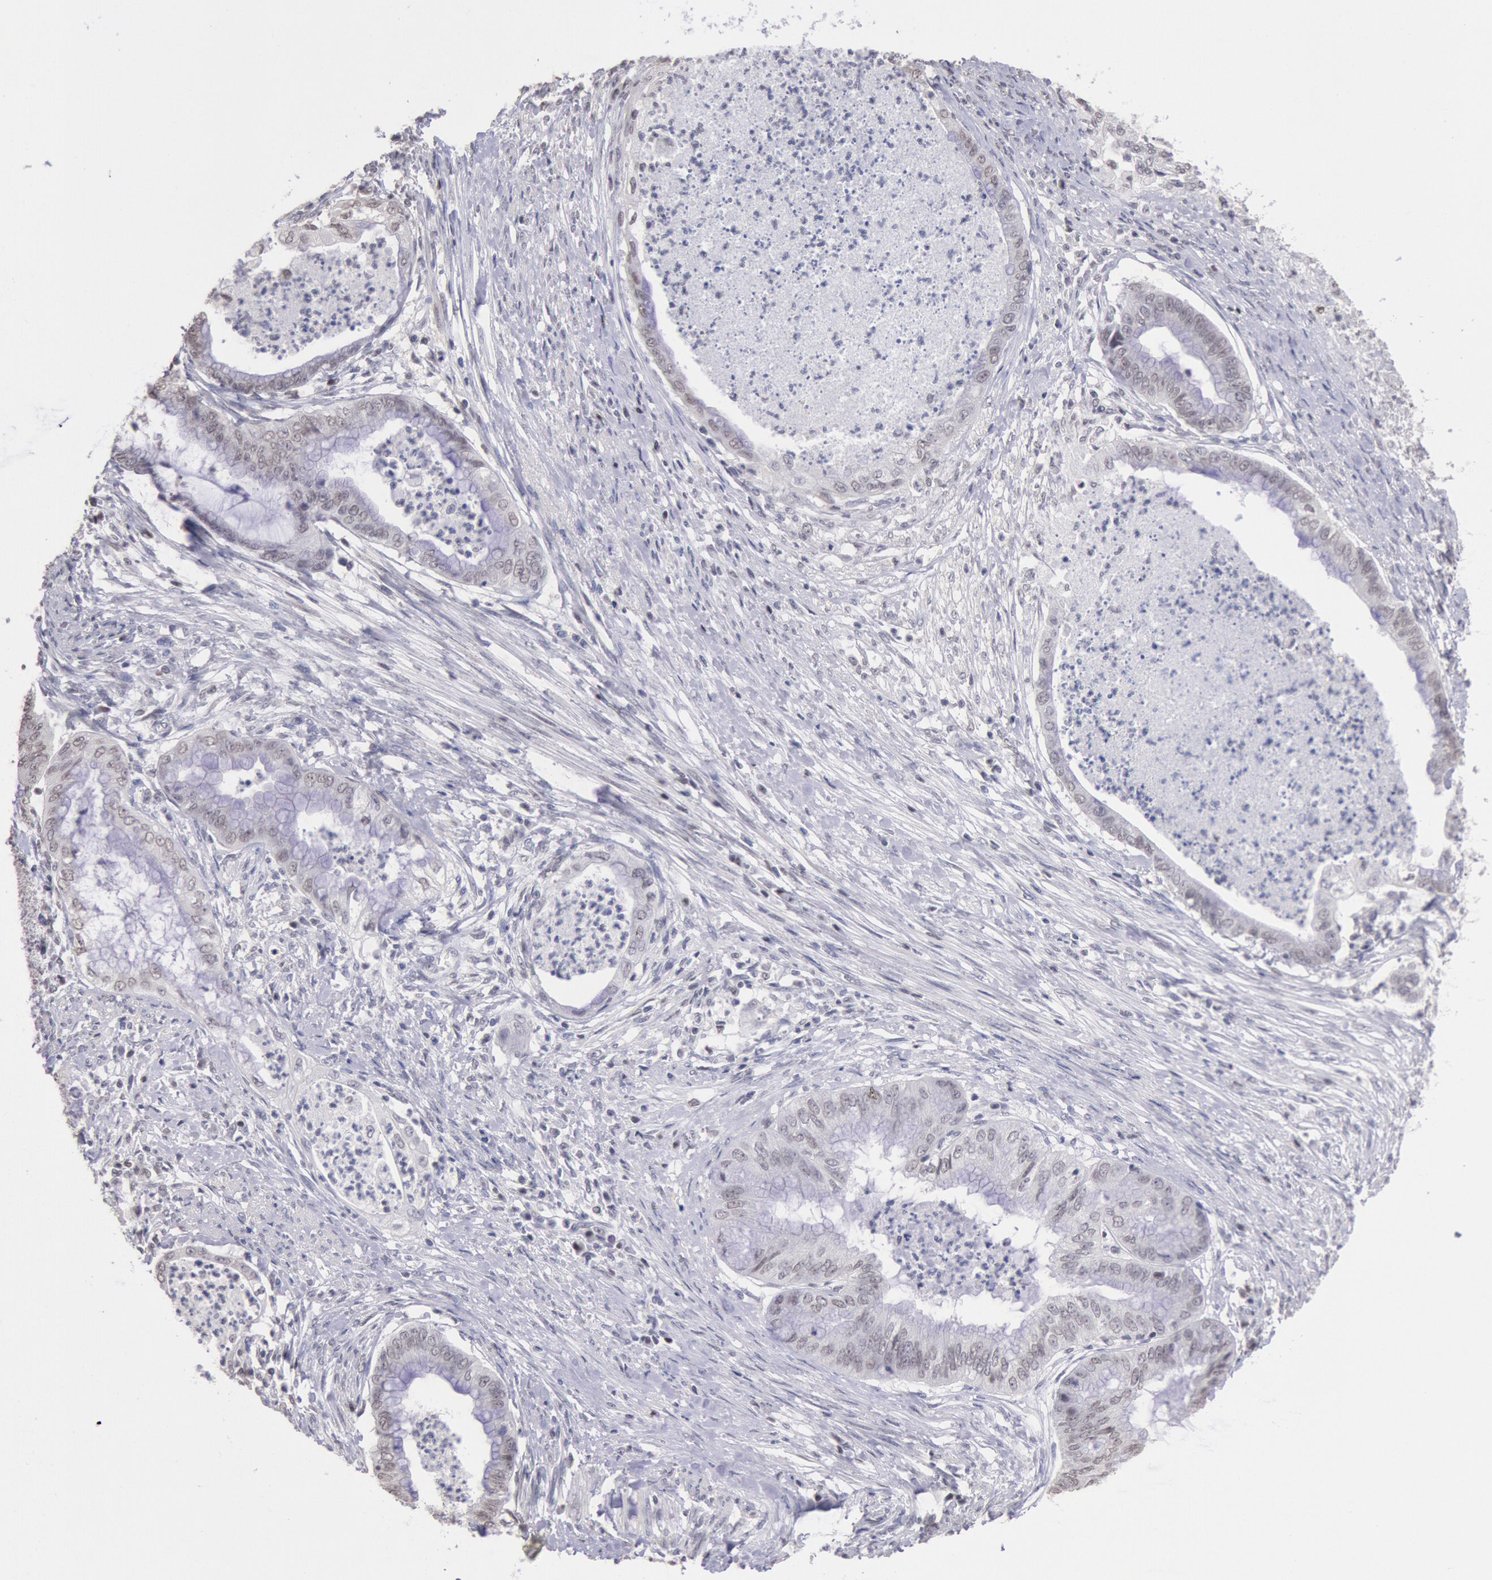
{"staining": {"intensity": "weak", "quantity": "25%-75%", "location": "nuclear"}, "tissue": "endometrial cancer", "cell_type": "Tumor cells", "image_type": "cancer", "snomed": [{"axis": "morphology", "description": "Necrosis, NOS"}, {"axis": "morphology", "description": "Adenocarcinoma, NOS"}, {"axis": "topography", "description": "Endometrium"}], "caption": "The immunohistochemical stain shows weak nuclear staining in tumor cells of adenocarcinoma (endometrial) tissue. The staining was performed using DAB, with brown indicating positive protein expression. Nuclei are stained blue with hematoxylin.", "gene": "MYH7", "patient": {"sex": "female", "age": 79}}